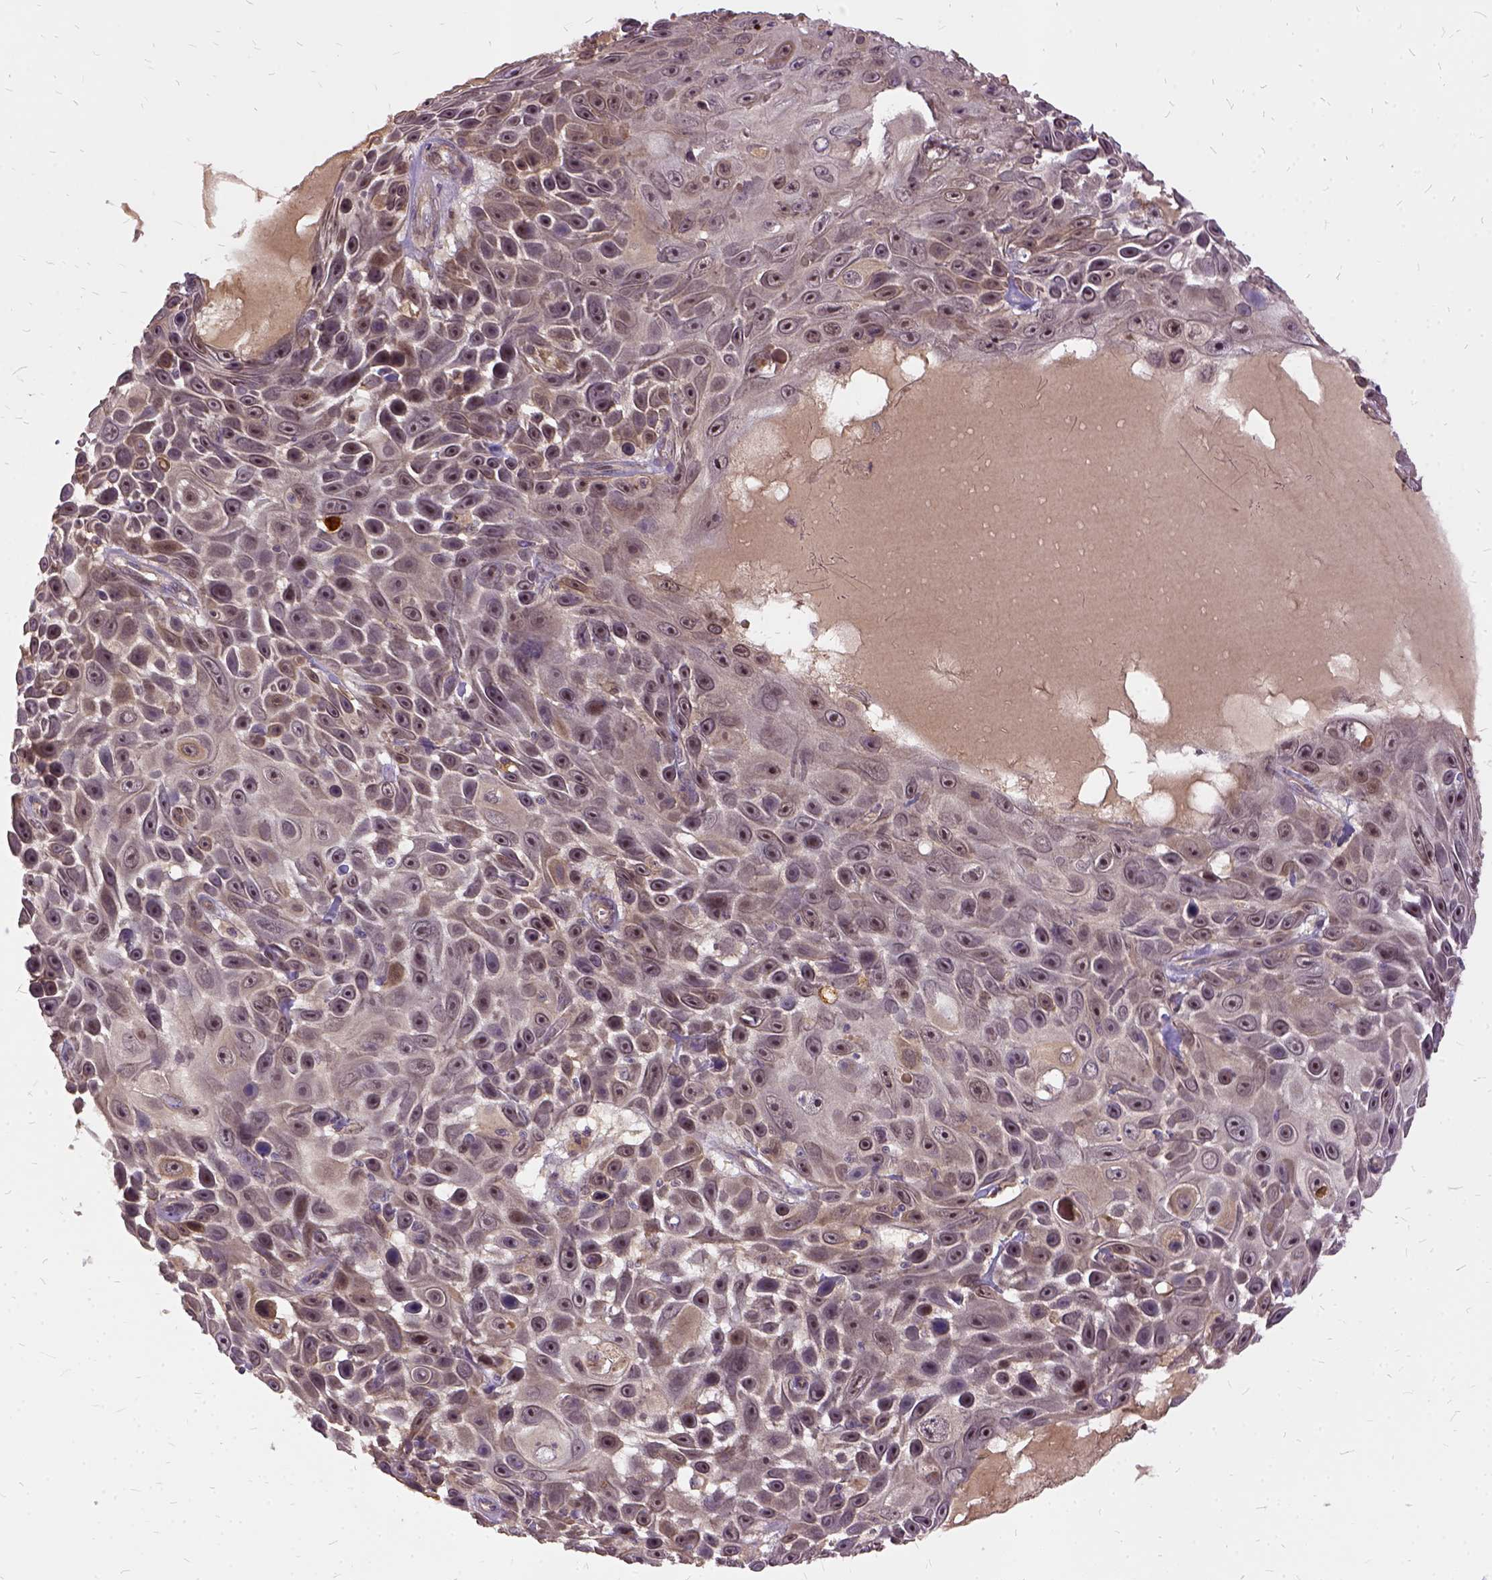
{"staining": {"intensity": "moderate", "quantity": "<25%", "location": "cytoplasmic/membranous,nuclear"}, "tissue": "skin cancer", "cell_type": "Tumor cells", "image_type": "cancer", "snomed": [{"axis": "morphology", "description": "Squamous cell carcinoma, NOS"}, {"axis": "topography", "description": "Skin"}], "caption": "IHC (DAB (3,3'-diaminobenzidine)) staining of human skin squamous cell carcinoma demonstrates moderate cytoplasmic/membranous and nuclear protein positivity in about <25% of tumor cells.", "gene": "ILRUN", "patient": {"sex": "male", "age": 82}}